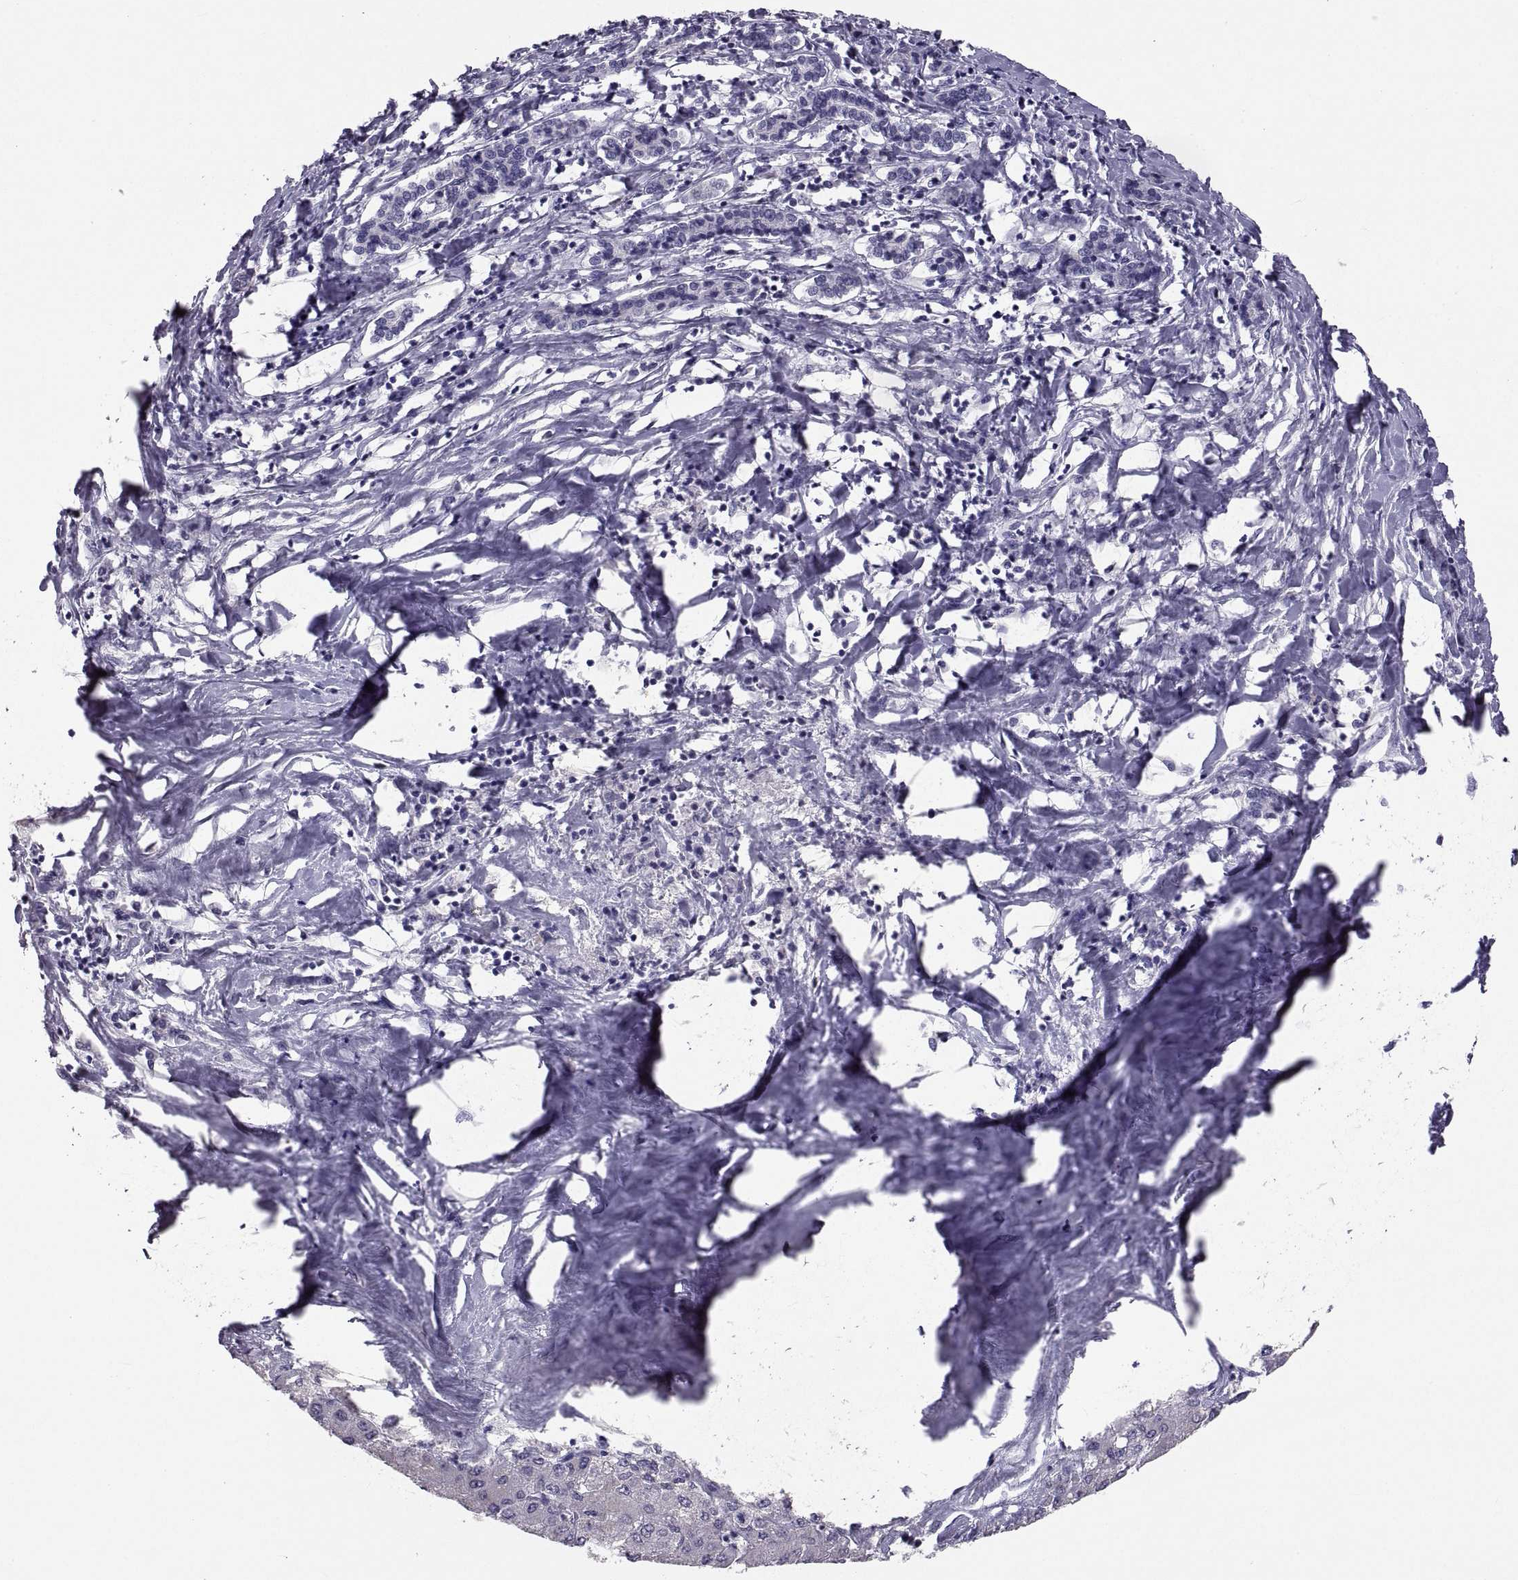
{"staining": {"intensity": "negative", "quantity": "none", "location": "none"}, "tissue": "liver cancer", "cell_type": "Tumor cells", "image_type": "cancer", "snomed": [{"axis": "morphology", "description": "Carcinoma, Hepatocellular, NOS"}, {"axis": "topography", "description": "Liver"}], "caption": "Immunohistochemical staining of human liver hepatocellular carcinoma exhibits no significant staining in tumor cells.", "gene": "IGSF1", "patient": {"sex": "male", "age": 40}}